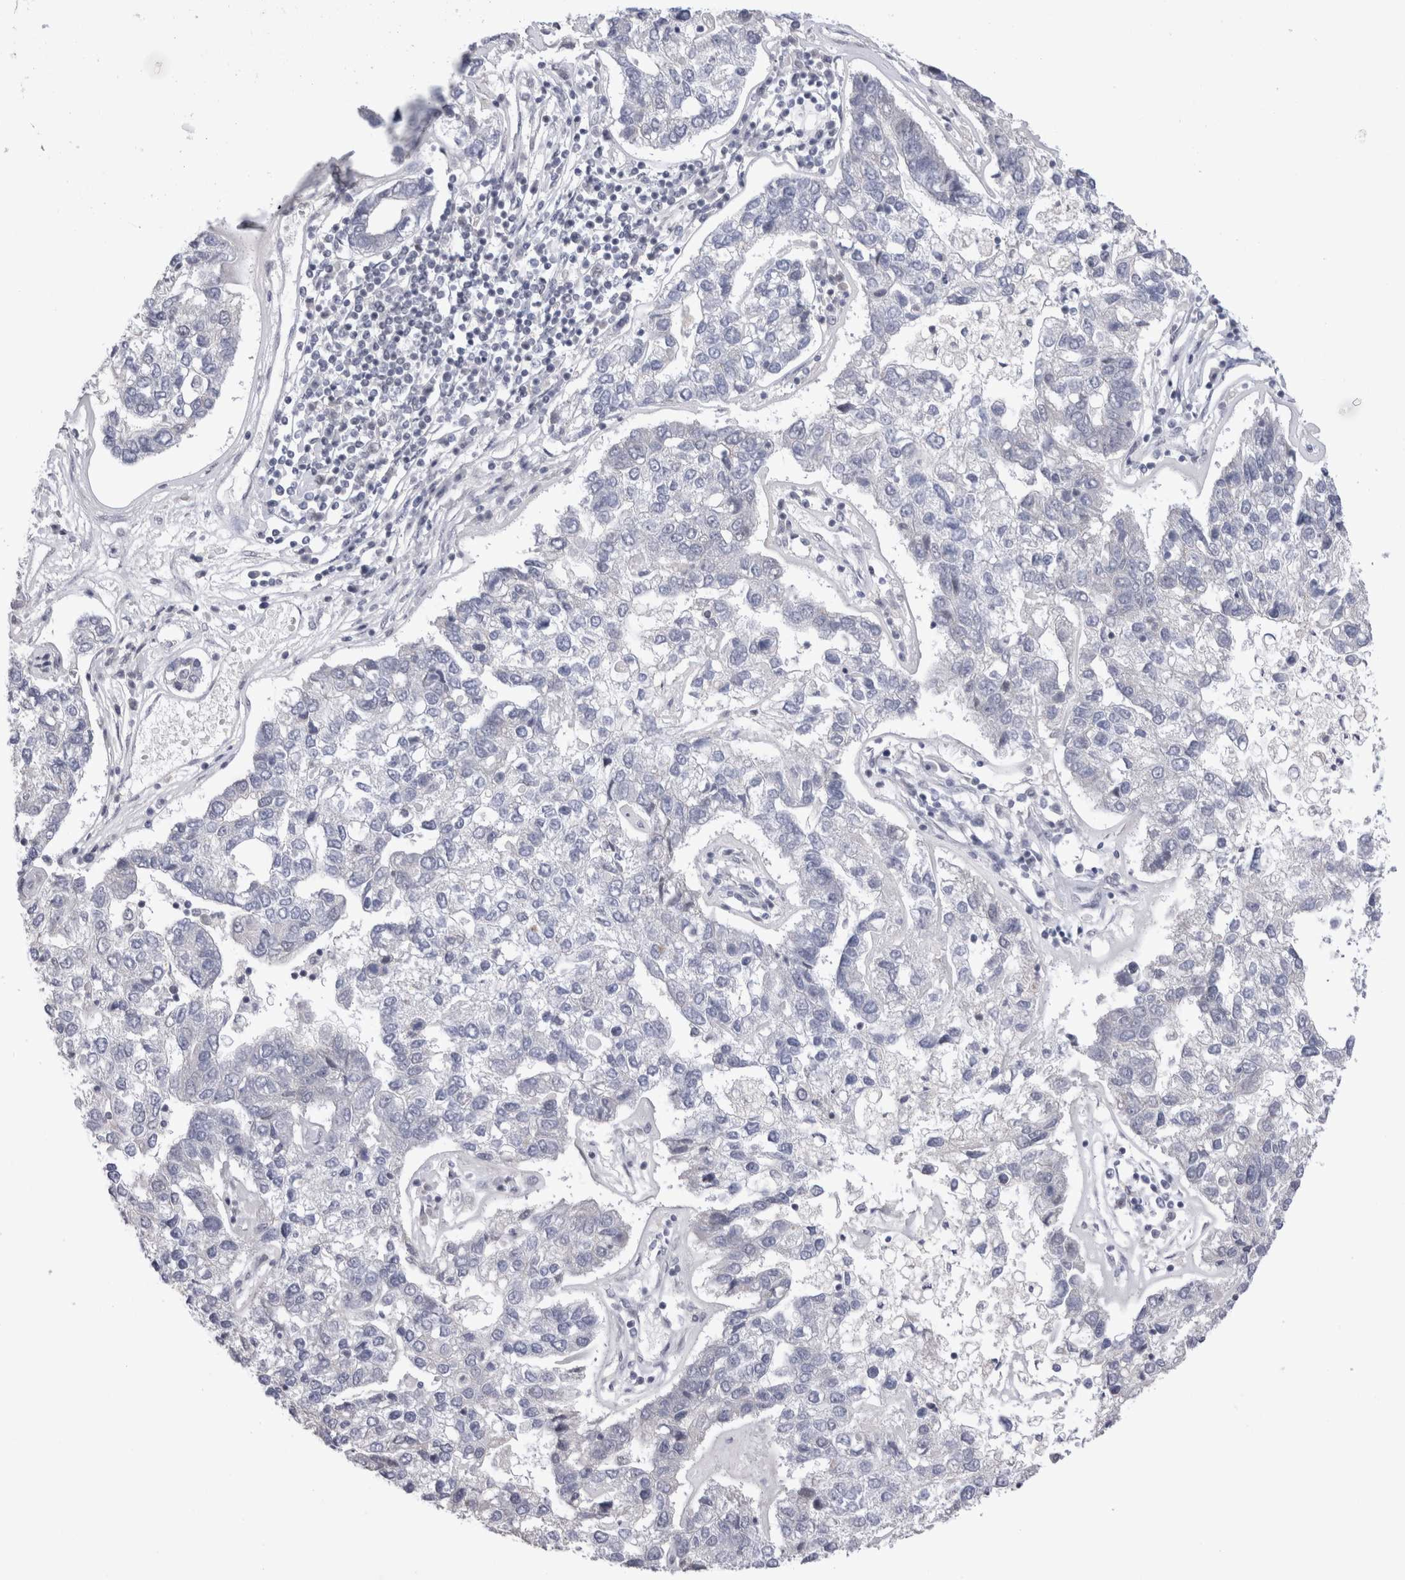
{"staining": {"intensity": "negative", "quantity": "none", "location": "none"}, "tissue": "pancreatic cancer", "cell_type": "Tumor cells", "image_type": "cancer", "snomed": [{"axis": "morphology", "description": "Adenocarcinoma, NOS"}, {"axis": "topography", "description": "Pancreas"}], "caption": "Pancreatic adenocarcinoma was stained to show a protein in brown. There is no significant positivity in tumor cells.", "gene": "RBM6", "patient": {"sex": "female", "age": 61}}